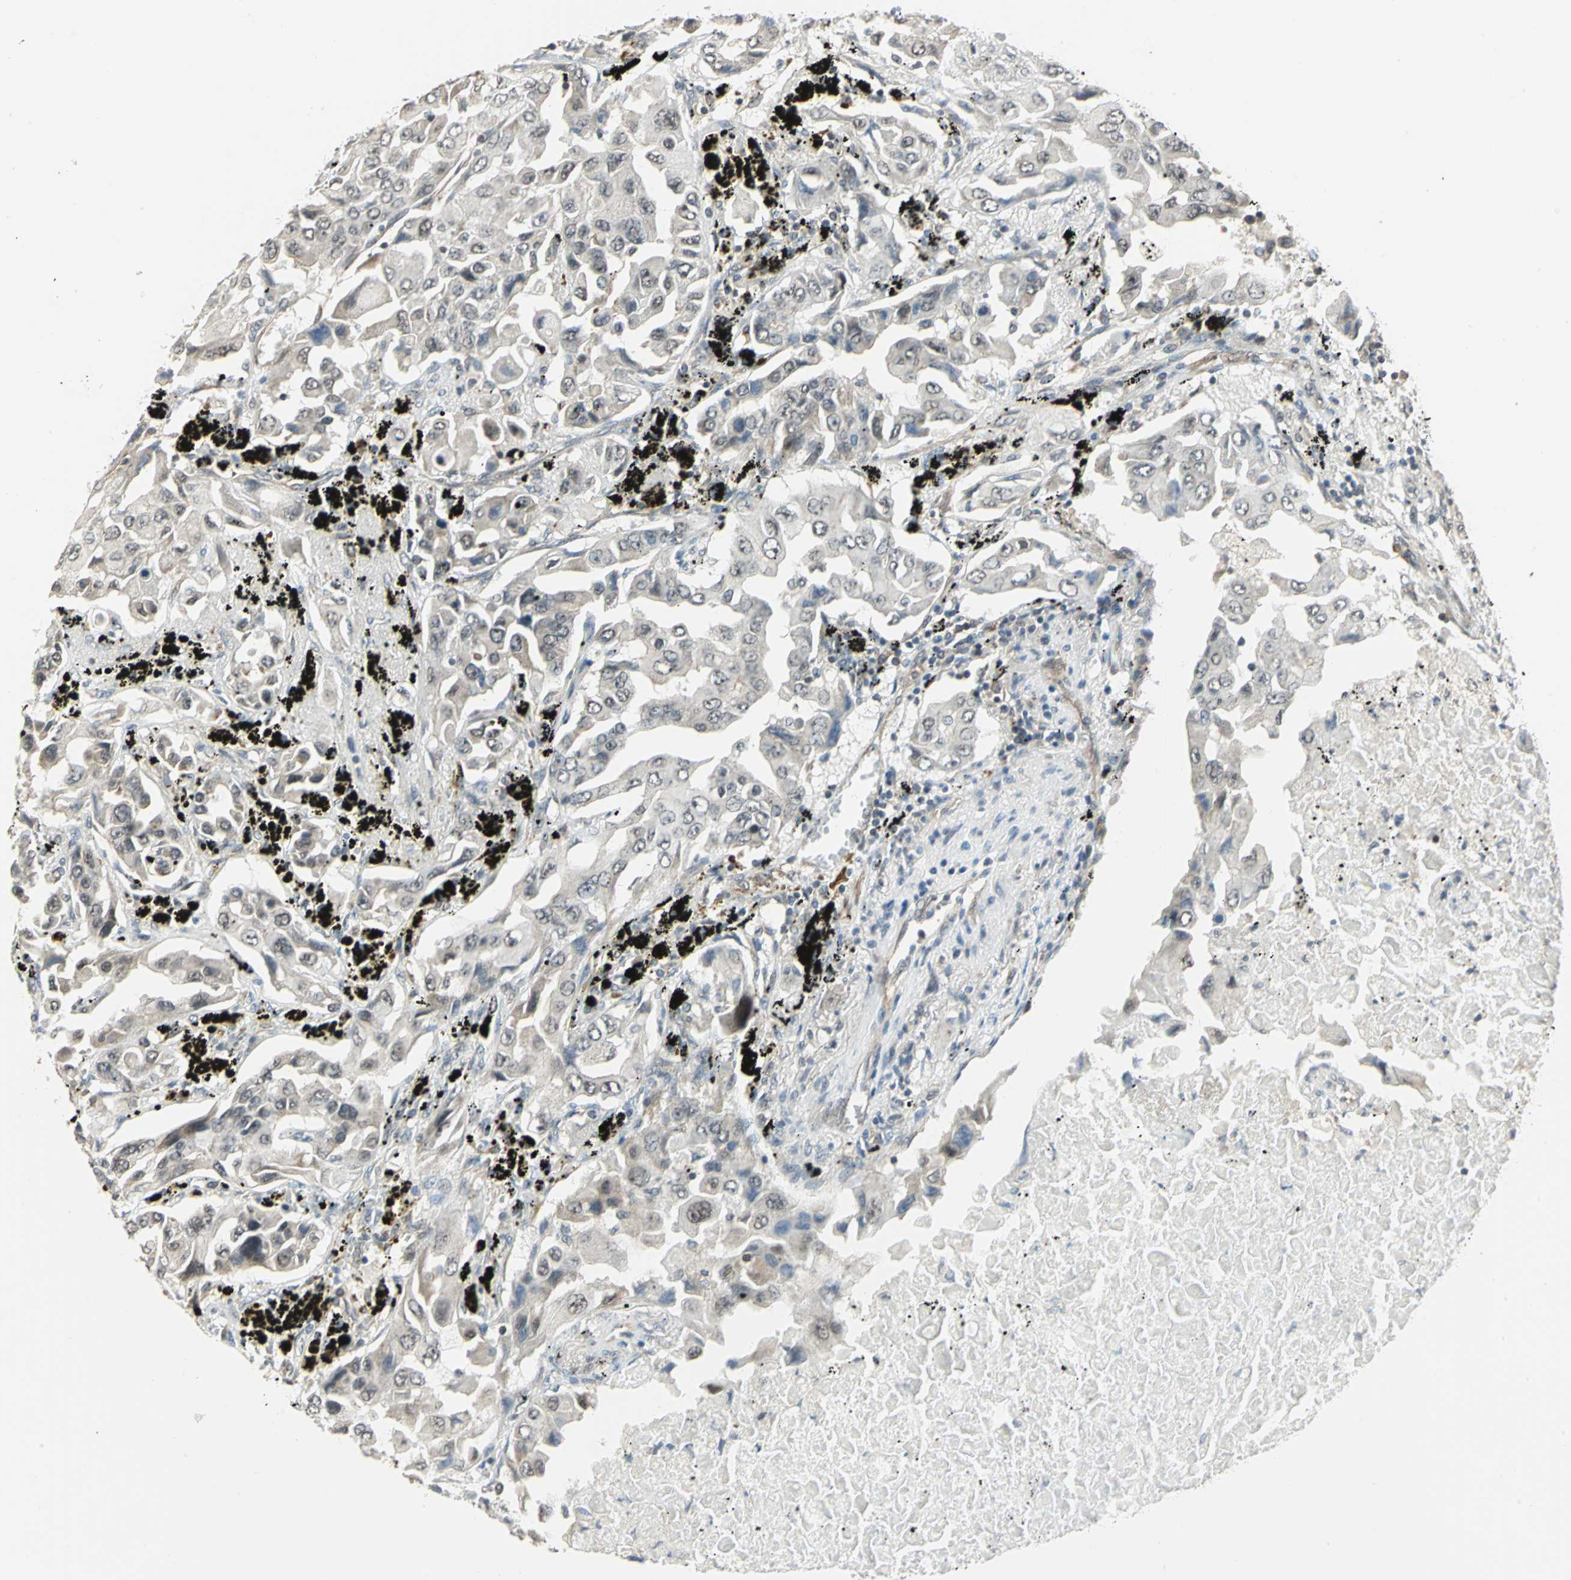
{"staining": {"intensity": "negative", "quantity": "none", "location": "none"}, "tissue": "lung cancer", "cell_type": "Tumor cells", "image_type": "cancer", "snomed": [{"axis": "morphology", "description": "Adenocarcinoma, NOS"}, {"axis": "topography", "description": "Lung"}], "caption": "Immunohistochemical staining of human lung cancer displays no significant expression in tumor cells. (Brightfield microscopy of DAB IHC at high magnification).", "gene": "PLAGL2", "patient": {"sex": "female", "age": 65}}